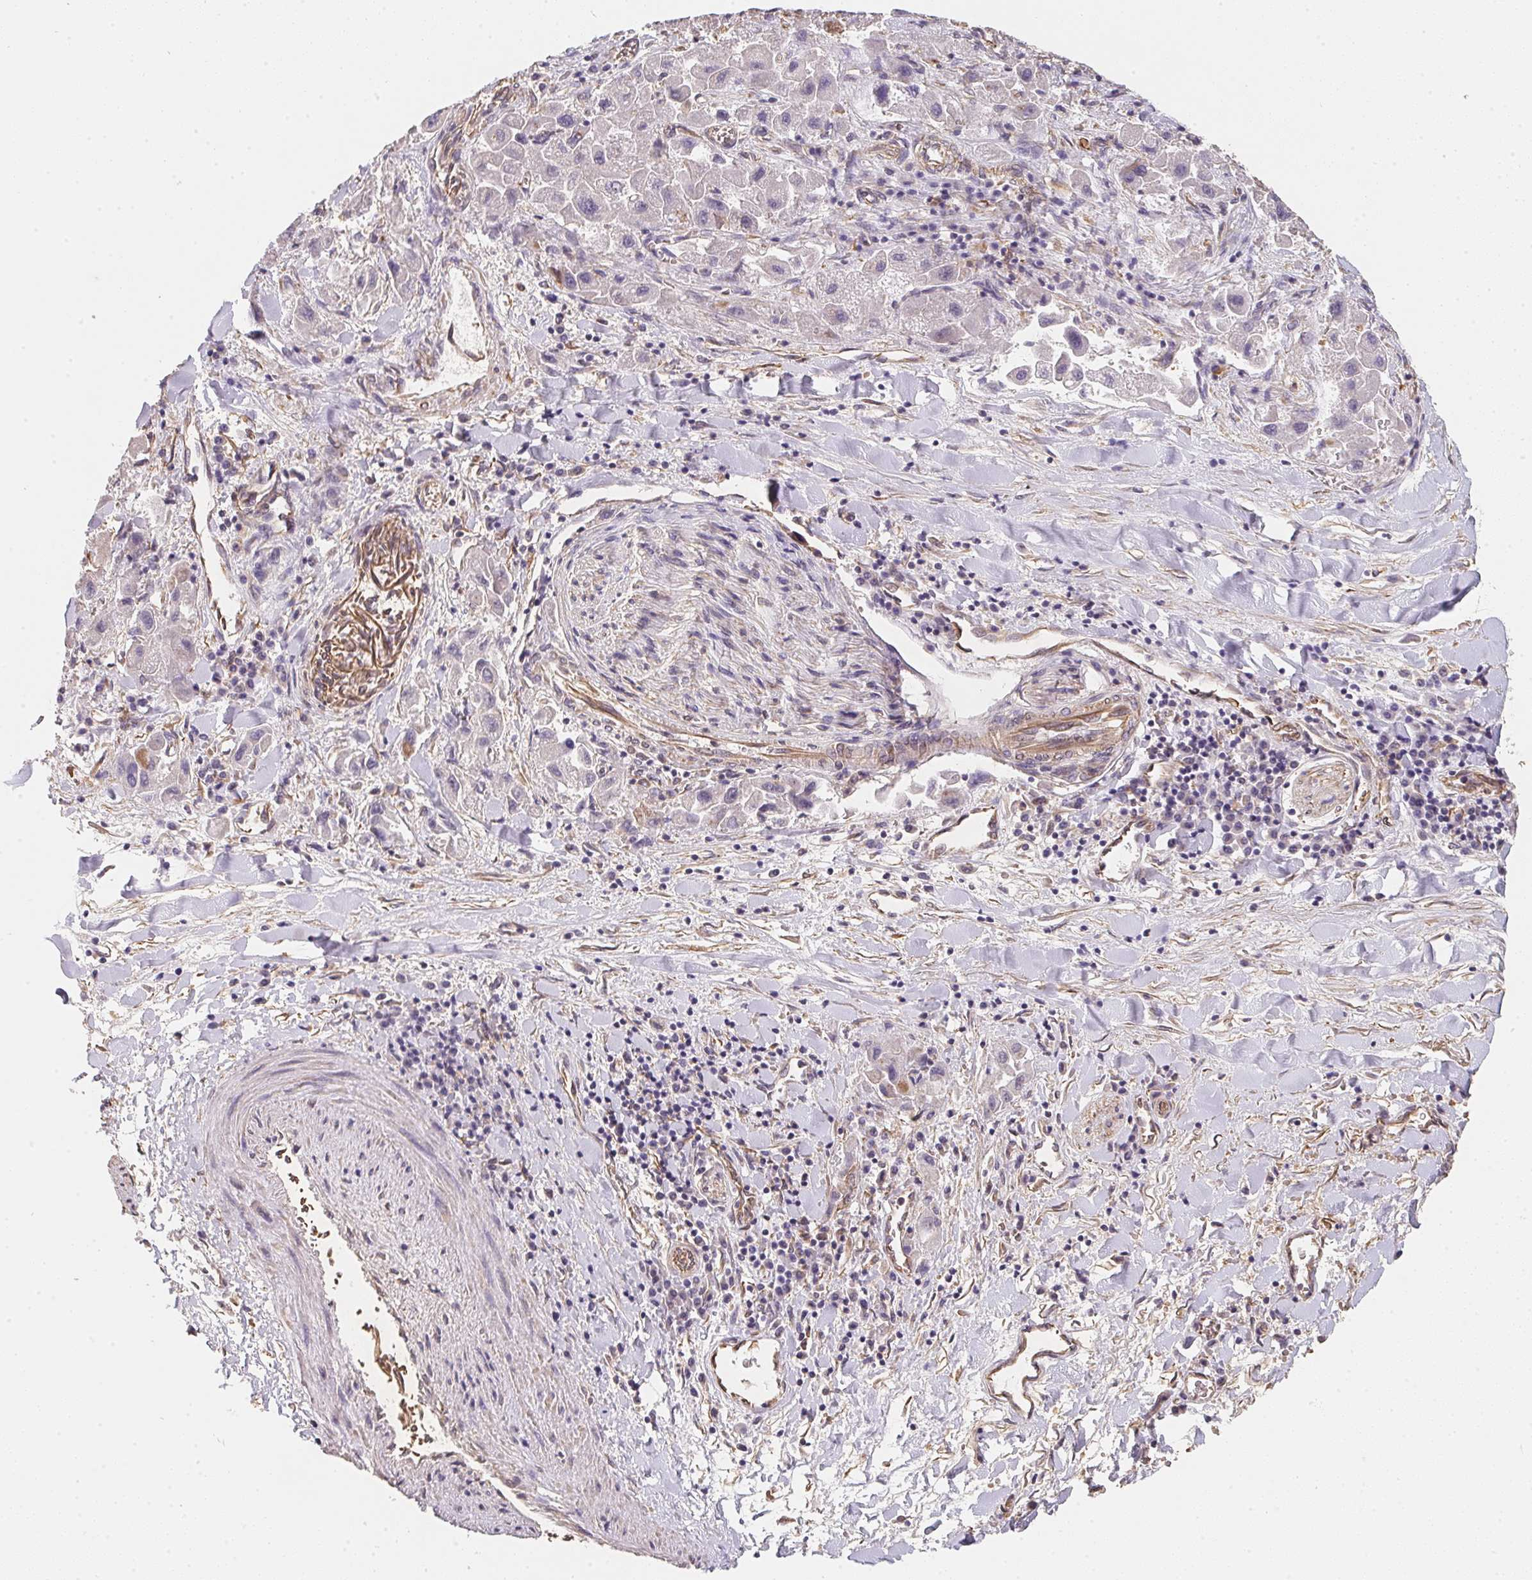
{"staining": {"intensity": "negative", "quantity": "none", "location": "none"}, "tissue": "liver cancer", "cell_type": "Tumor cells", "image_type": "cancer", "snomed": [{"axis": "morphology", "description": "Carcinoma, Hepatocellular, NOS"}, {"axis": "topography", "description": "Liver"}], "caption": "High magnification brightfield microscopy of liver cancer (hepatocellular carcinoma) stained with DAB (3,3'-diaminobenzidine) (brown) and counterstained with hematoxylin (blue): tumor cells show no significant staining. (Brightfield microscopy of DAB IHC at high magnification).", "gene": "TBKBP1", "patient": {"sex": "male", "age": 24}}